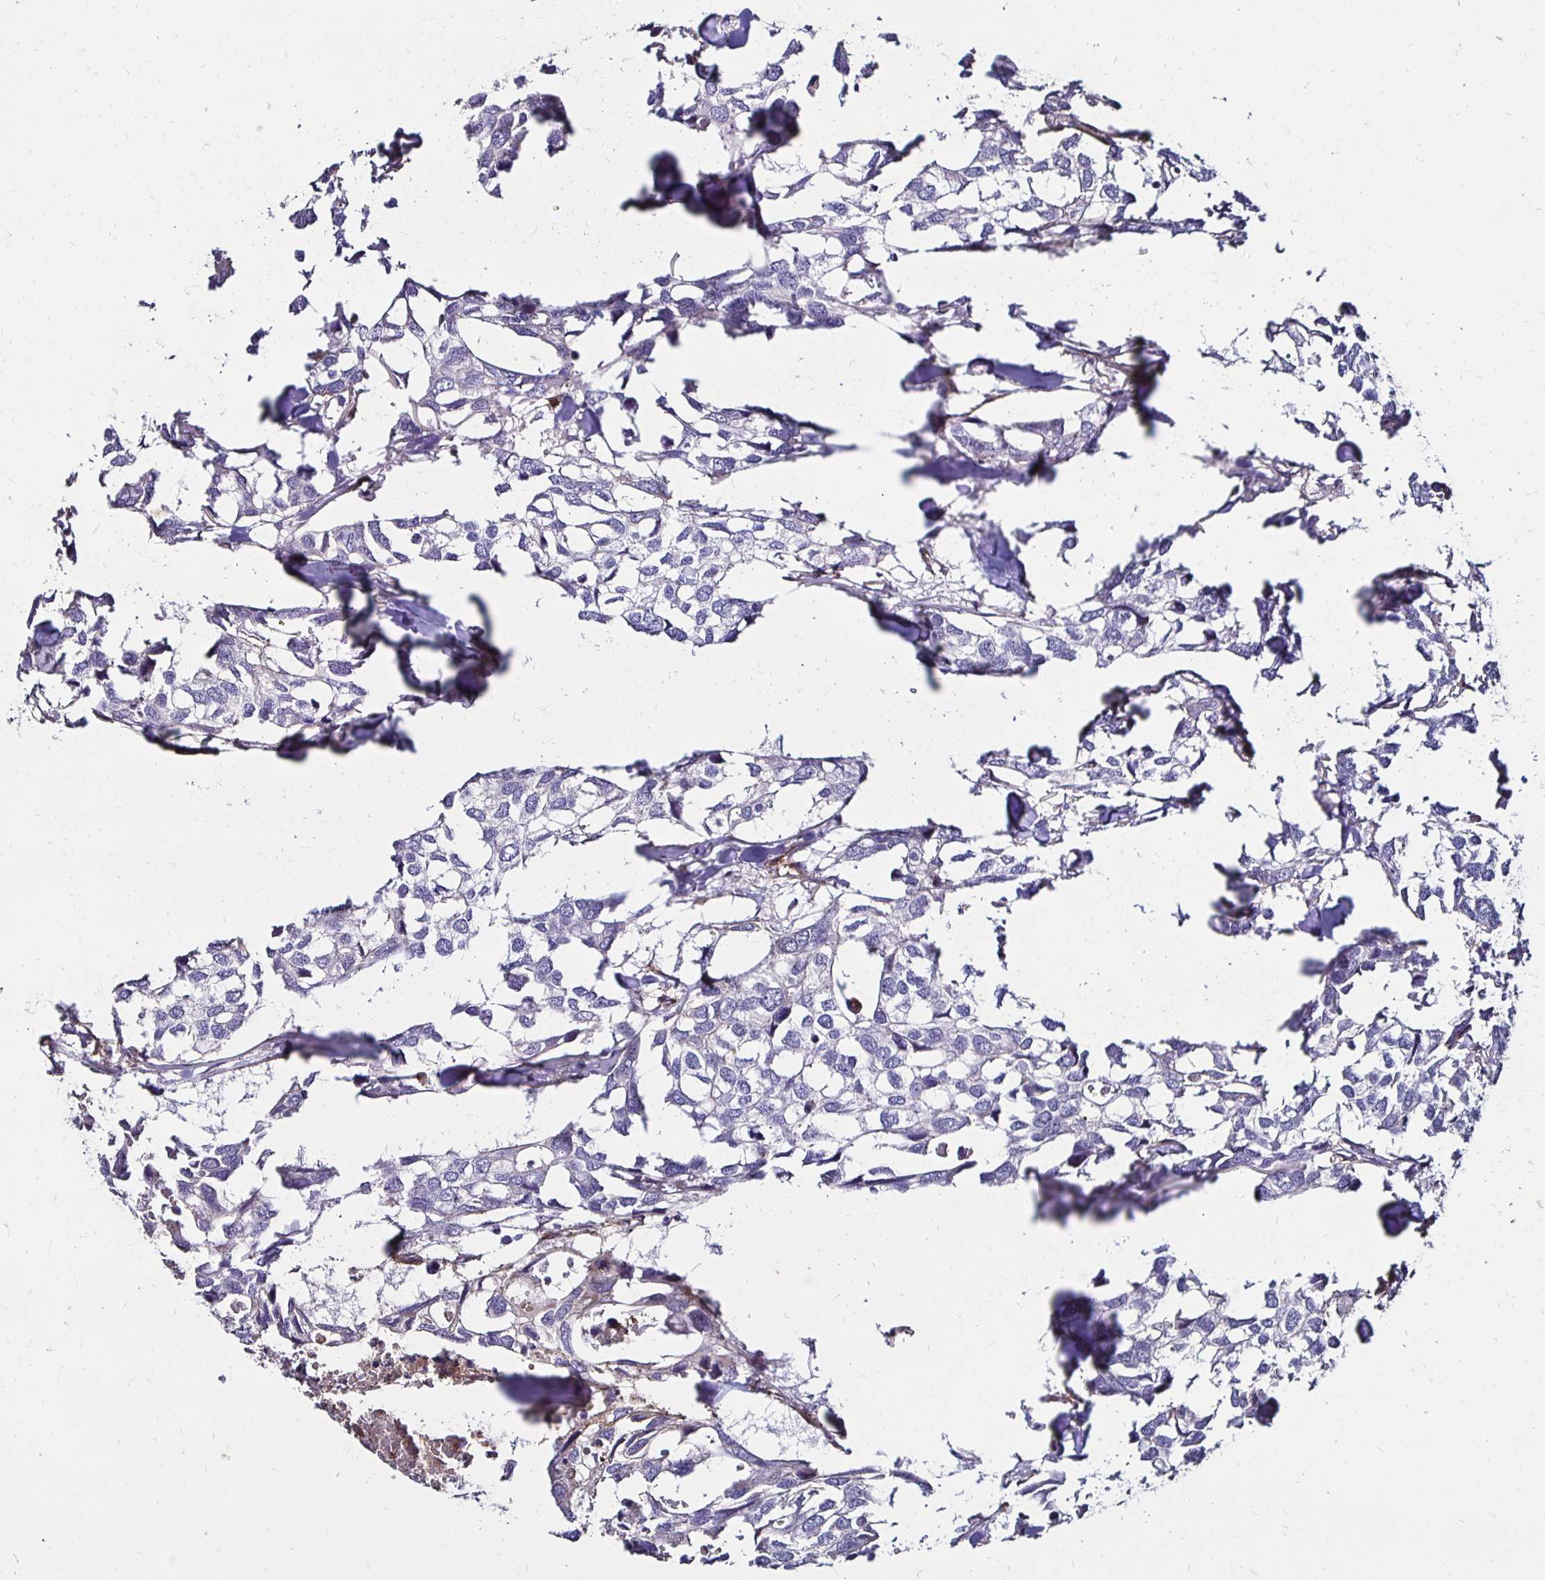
{"staining": {"intensity": "negative", "quantity": "none", "location": "none"}, "tissue": "breast cancer", "cell_type": "Tumor cells", "image_type": "cancer", "snomed": [{"axis": "morphology", "description": "Duct carcinoma"}, {"axis": "topography", "description": "Breast"}], "caption": "An immunohistochemistry micrograph of infiltrating ductal carcinoma (breast) is shown. There is no staining in tumor cells of infiltrating ductal carcinoma (breast).", "gene": "ITGB1", "patient": {"sex": "female", "age": 83}}